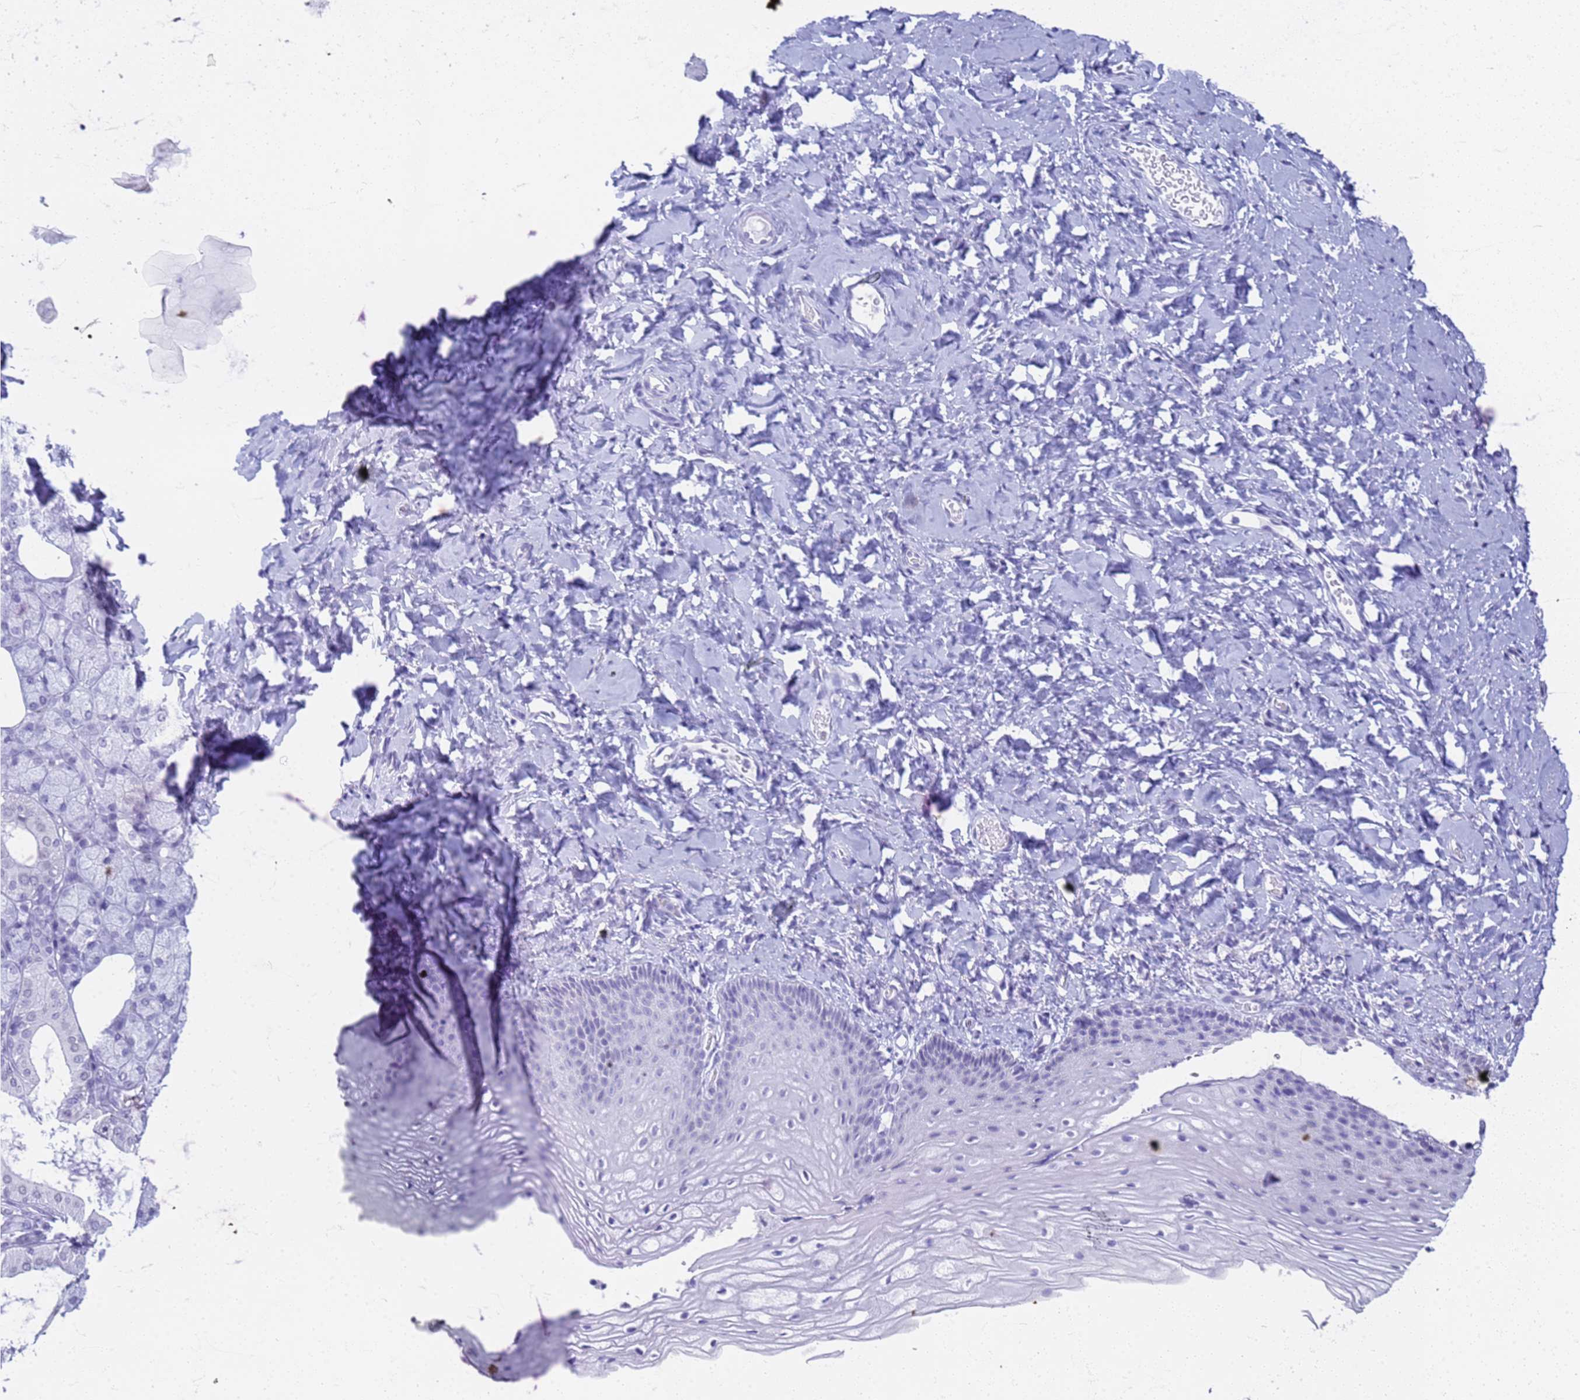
{"staining": {"intensity": "negative", "quantity": "none", "location": "none"}, "tissue": "vagina", "cell_type": "Squamous epithelial cells", "image_type": "normal", "snomed": [{"axis": "morphology", "description": "Normal tissue, NOS"}, {"axis": "topography", "description": "Vagina"}], "caption": "Squamous epithelial cells are negative for protein expression in benign human vagina. (Stains: DAB IHC with hematoxylin counter stain, Microscopy: brightfield microscopy at high magnification).", "gene": "SLC7A9", "patient": {"sex": "female", "age": 60}}